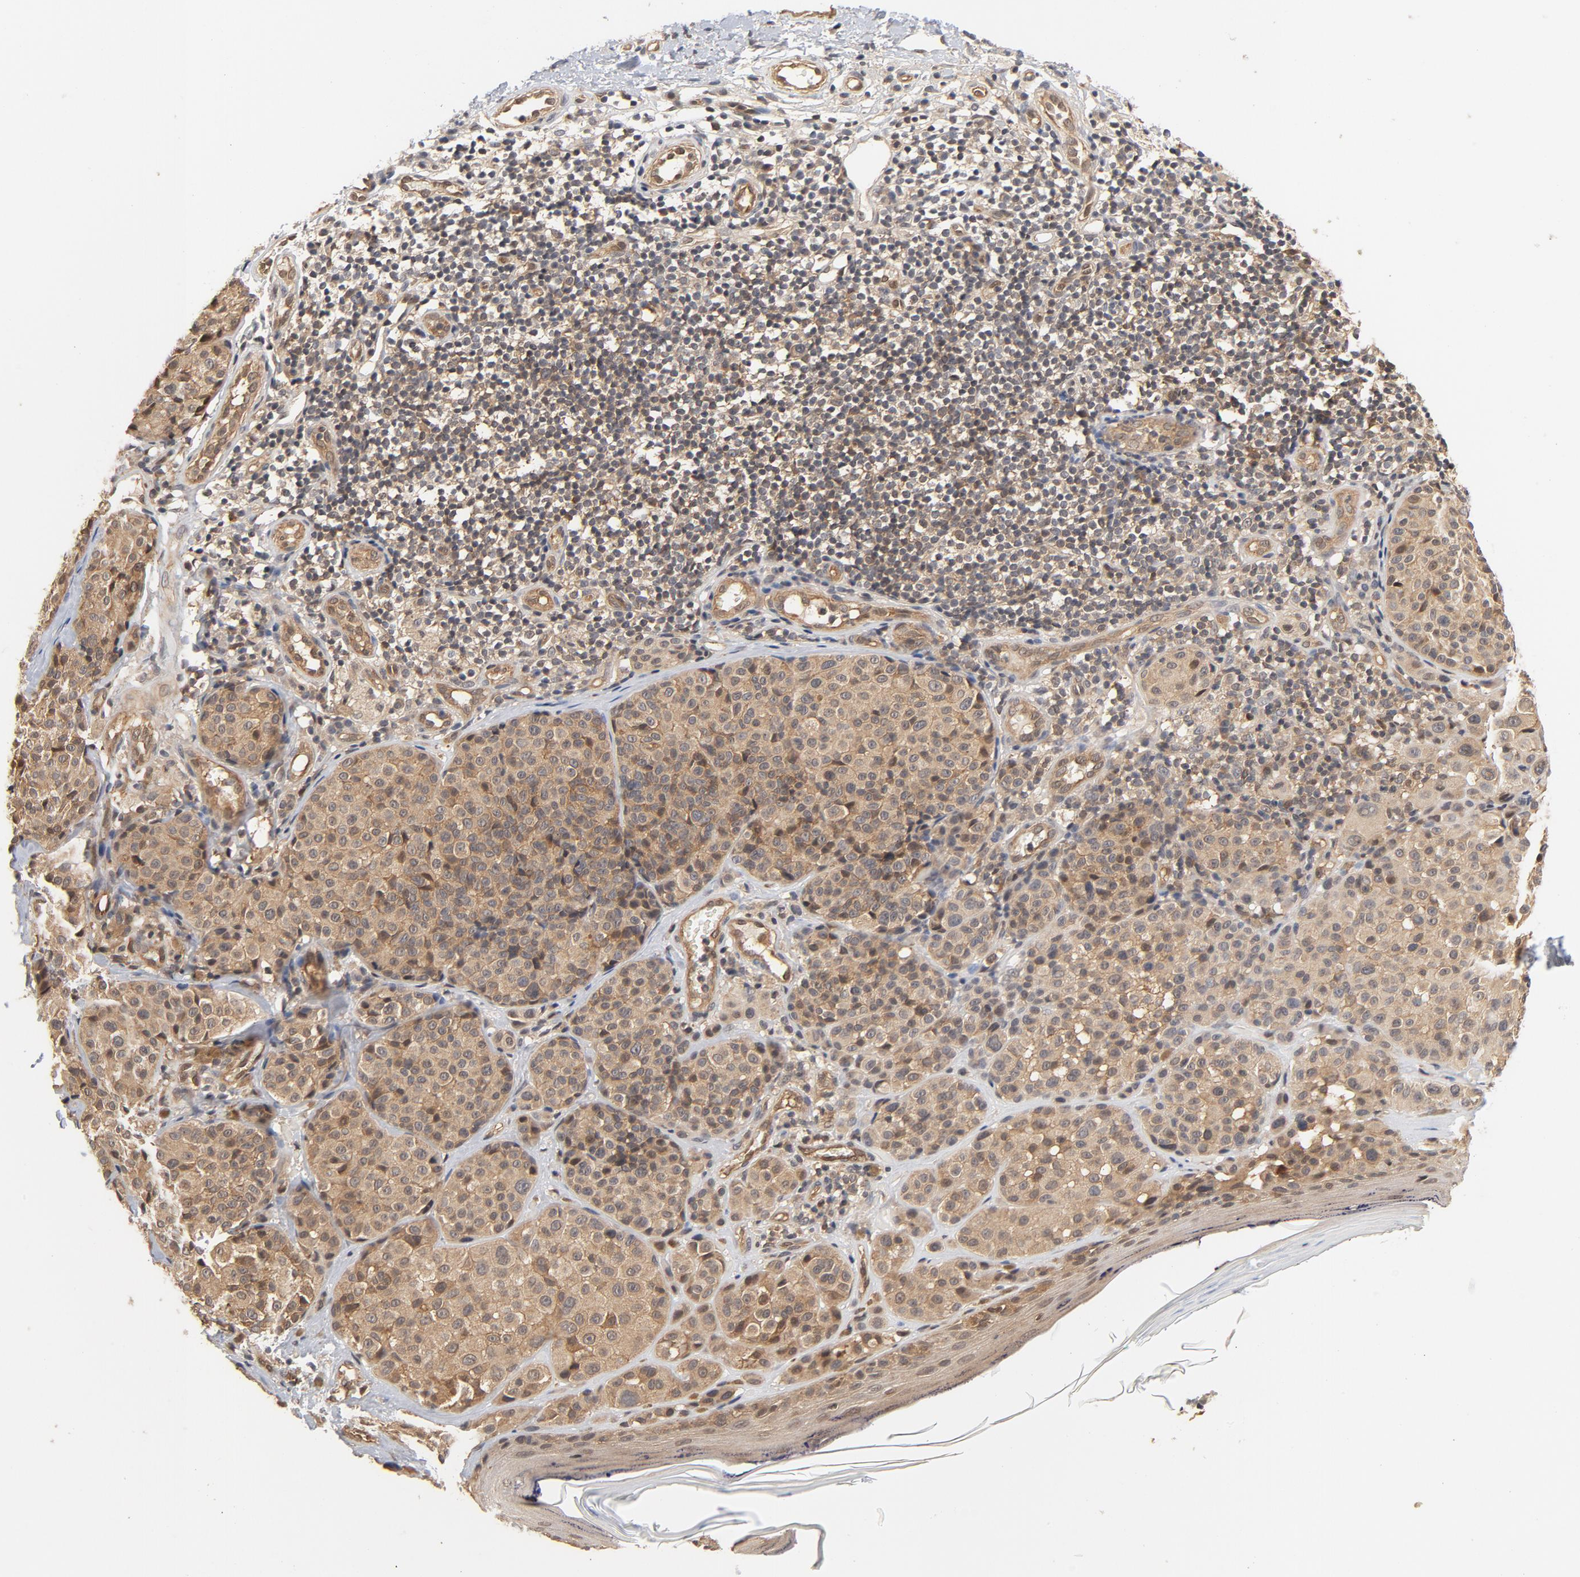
{"staining": {"intensity": "moderate", "quantity": ">75%", "location": "cytoplasmic/membranous,nuclear"}, "tissue": "melanoma", "cell_type": "Tumor cells", "image_type": "cancer", "snomed": [{"axis": "morphology", "description": "Malignant melanoma, NOS"}, {"axis": "topography", "description": "Skin"}], "caption": "Tumor cells exhibit moderate cytoplasmic/membranous and nuclear expression in about >75% of cells in malignant melanoma.", "gene": "CDC37", "patient": {"sex": "female", "age": 75}}